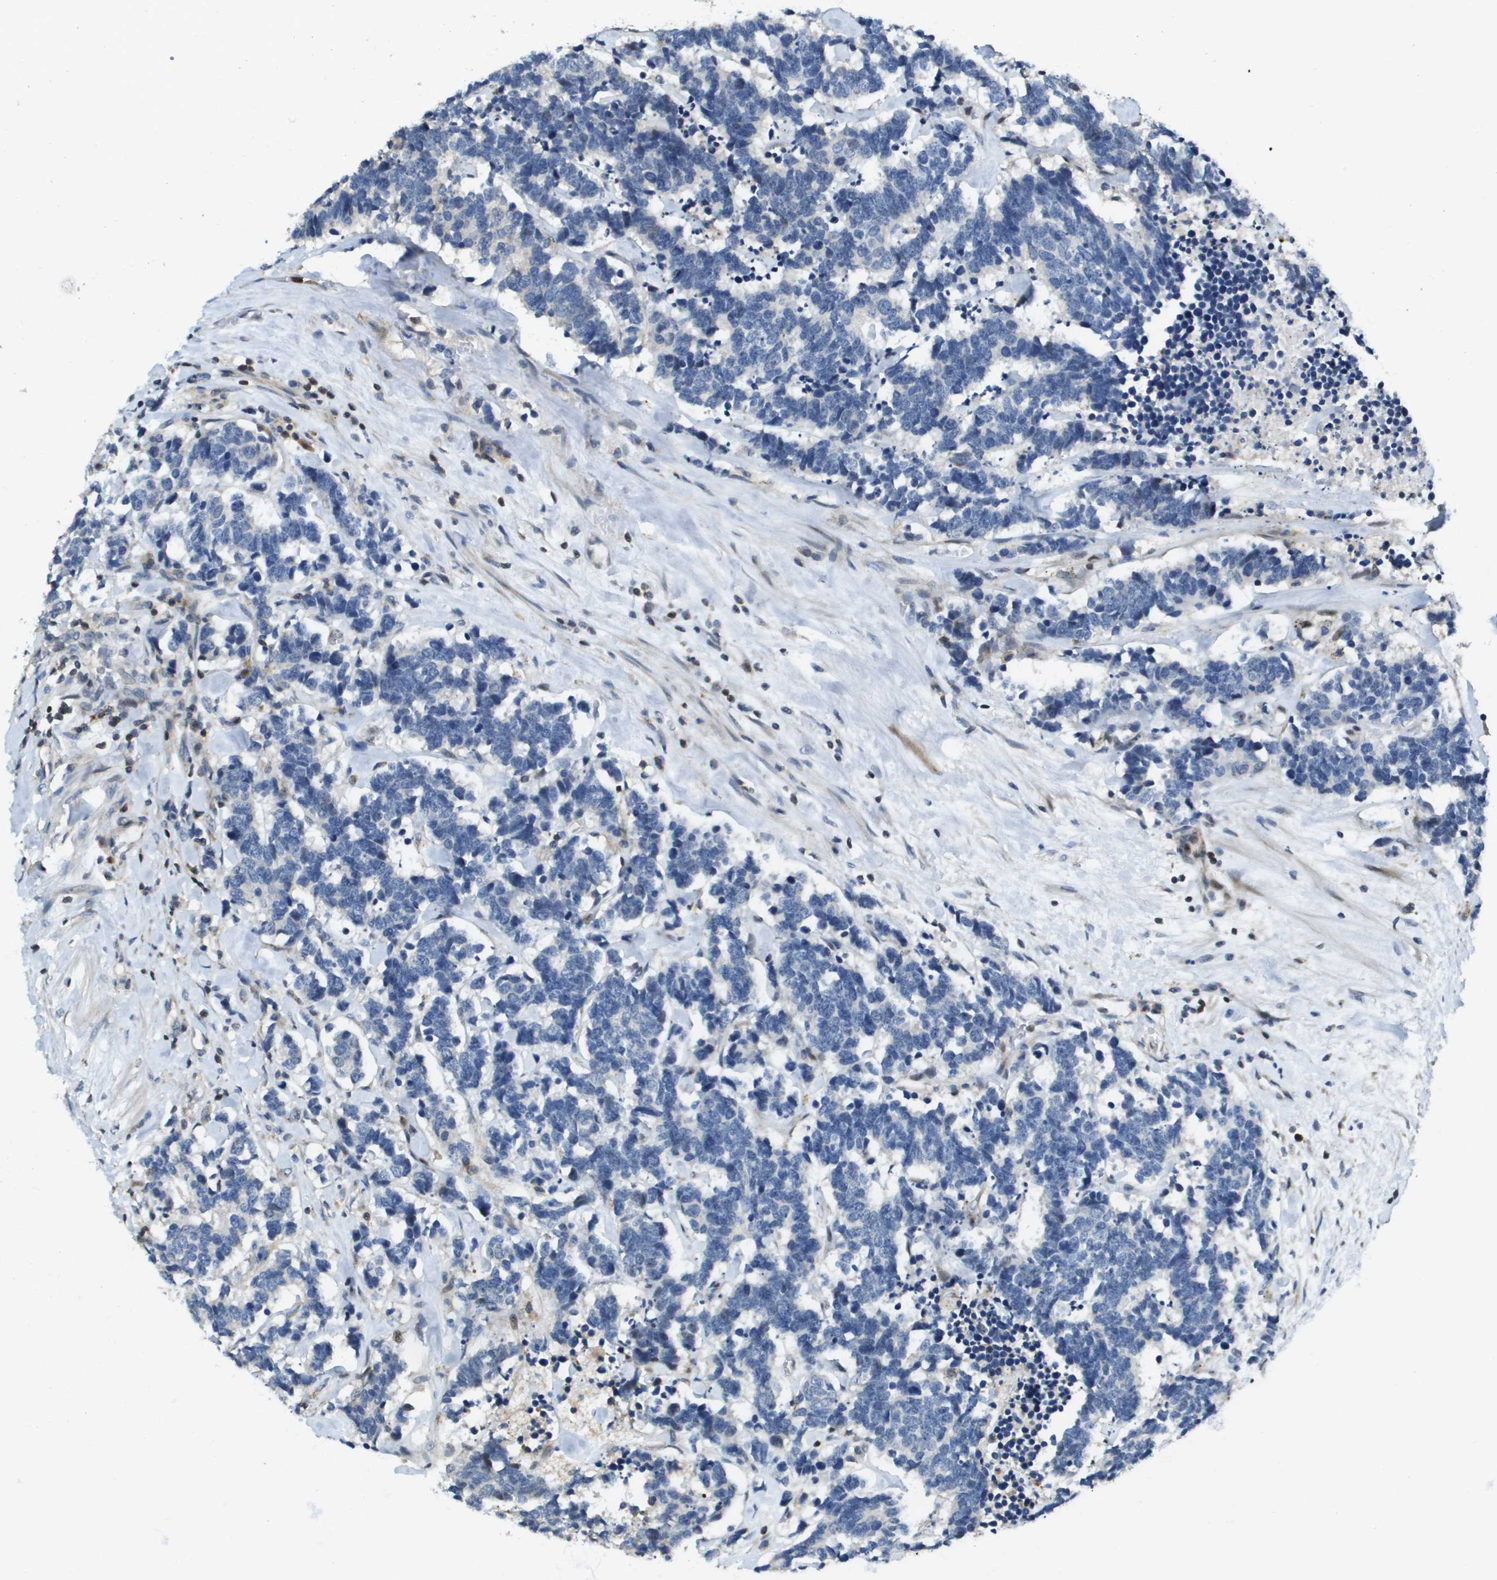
{"staining": {"intensity": "negative", "quantity": "none", "location": "none"}, "tissue": "carcinoid", "cell_type": "Tumor cells", "image_type": "cancer", "snomed": [{"axis": "morphology", "description": "Carcinoma, NOS"}, {"axis": "morphology", "description": "Carcinoid, malignant, NOS"}, {"axis": "topography", "description": "Urinary bladder"}], "caption": "Immunohistochemical staining of human carcinoid demonstrates no significant expression in tumor cells.", "gene": "SCN4B", "patient": {"sex": "male", "age": 57}}